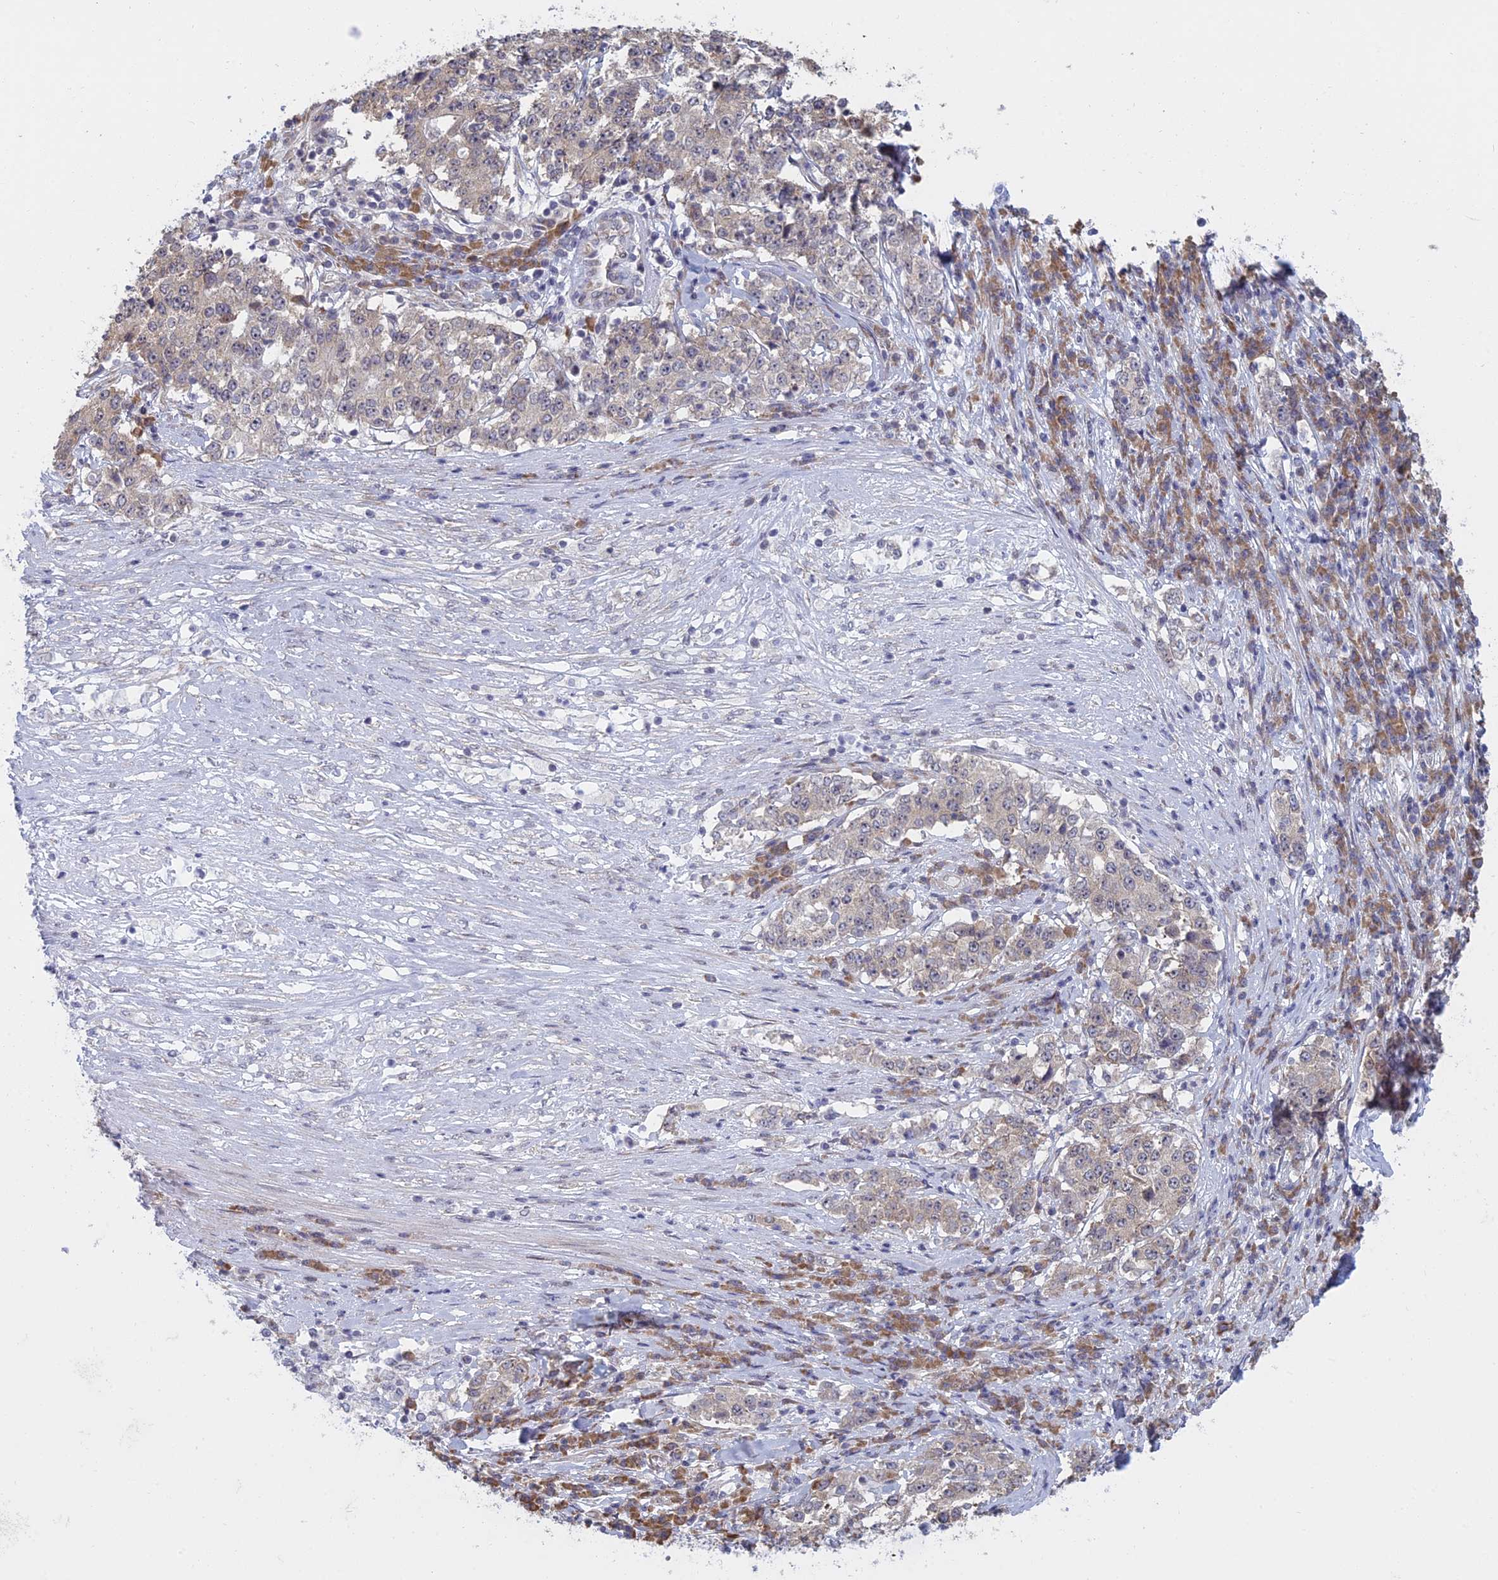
{"staining": {"intensity": "weak", "quantity": "<25%", "location": "cytoplasmic/membranous"}, "tissue": "stomach cancer", "cell_type": "Tumor cells", "image_type": "cancer", "snomed": [{"axis": "morphology", "description": "Adenocarcinoma, NOS"}, {"axis": "topography", "description": "Stomach"}], "caption": "Protein analysis of adenocarcinoma (stomach) exhibits no significant expression in tumor cells. Nuclei are stained in blue.", "gene": "RPS19BP1", "patient": {"sex": "male", "age": 59}}